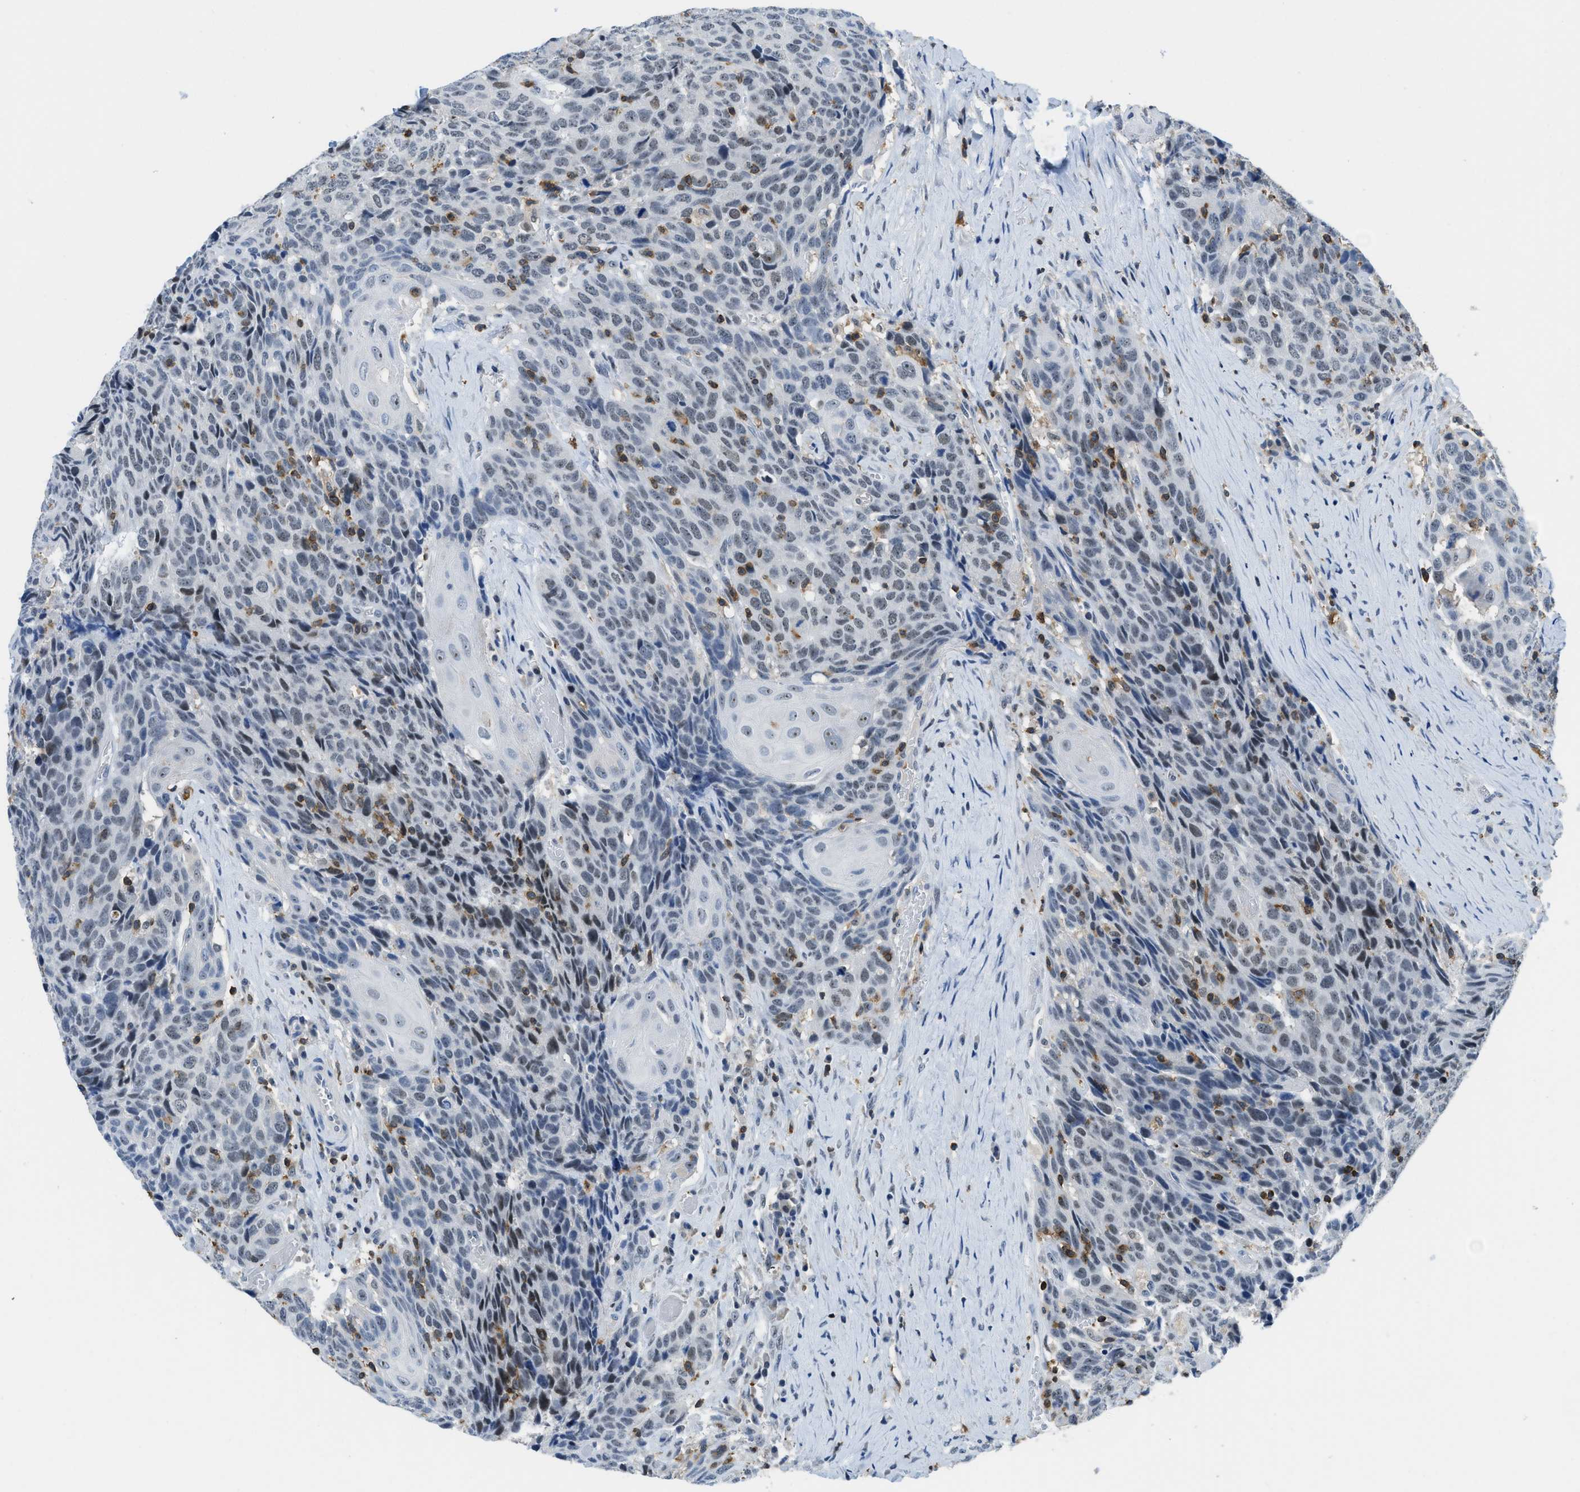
{"staining": {"intensity": "negative", "quantity": "none", "location": "none"}, "tissue": "head and neck cancer", "cell_type": "Tumor cells", "image_type": "cancer", "snomed": [{"axis": "morphology", "description": "Squamous cell carcinoma, NOS"}, {"axis": "topography", "description": "Head-Neck"}], "caption": "IHC photomicrograph of neoplastic tissue: head and neck squamous cell carcinoma stained with DAB reveals no significant protein positivity in tumor cells.", "gene": "FAM151A", "patient": {"sex": "male", "age": 66}}